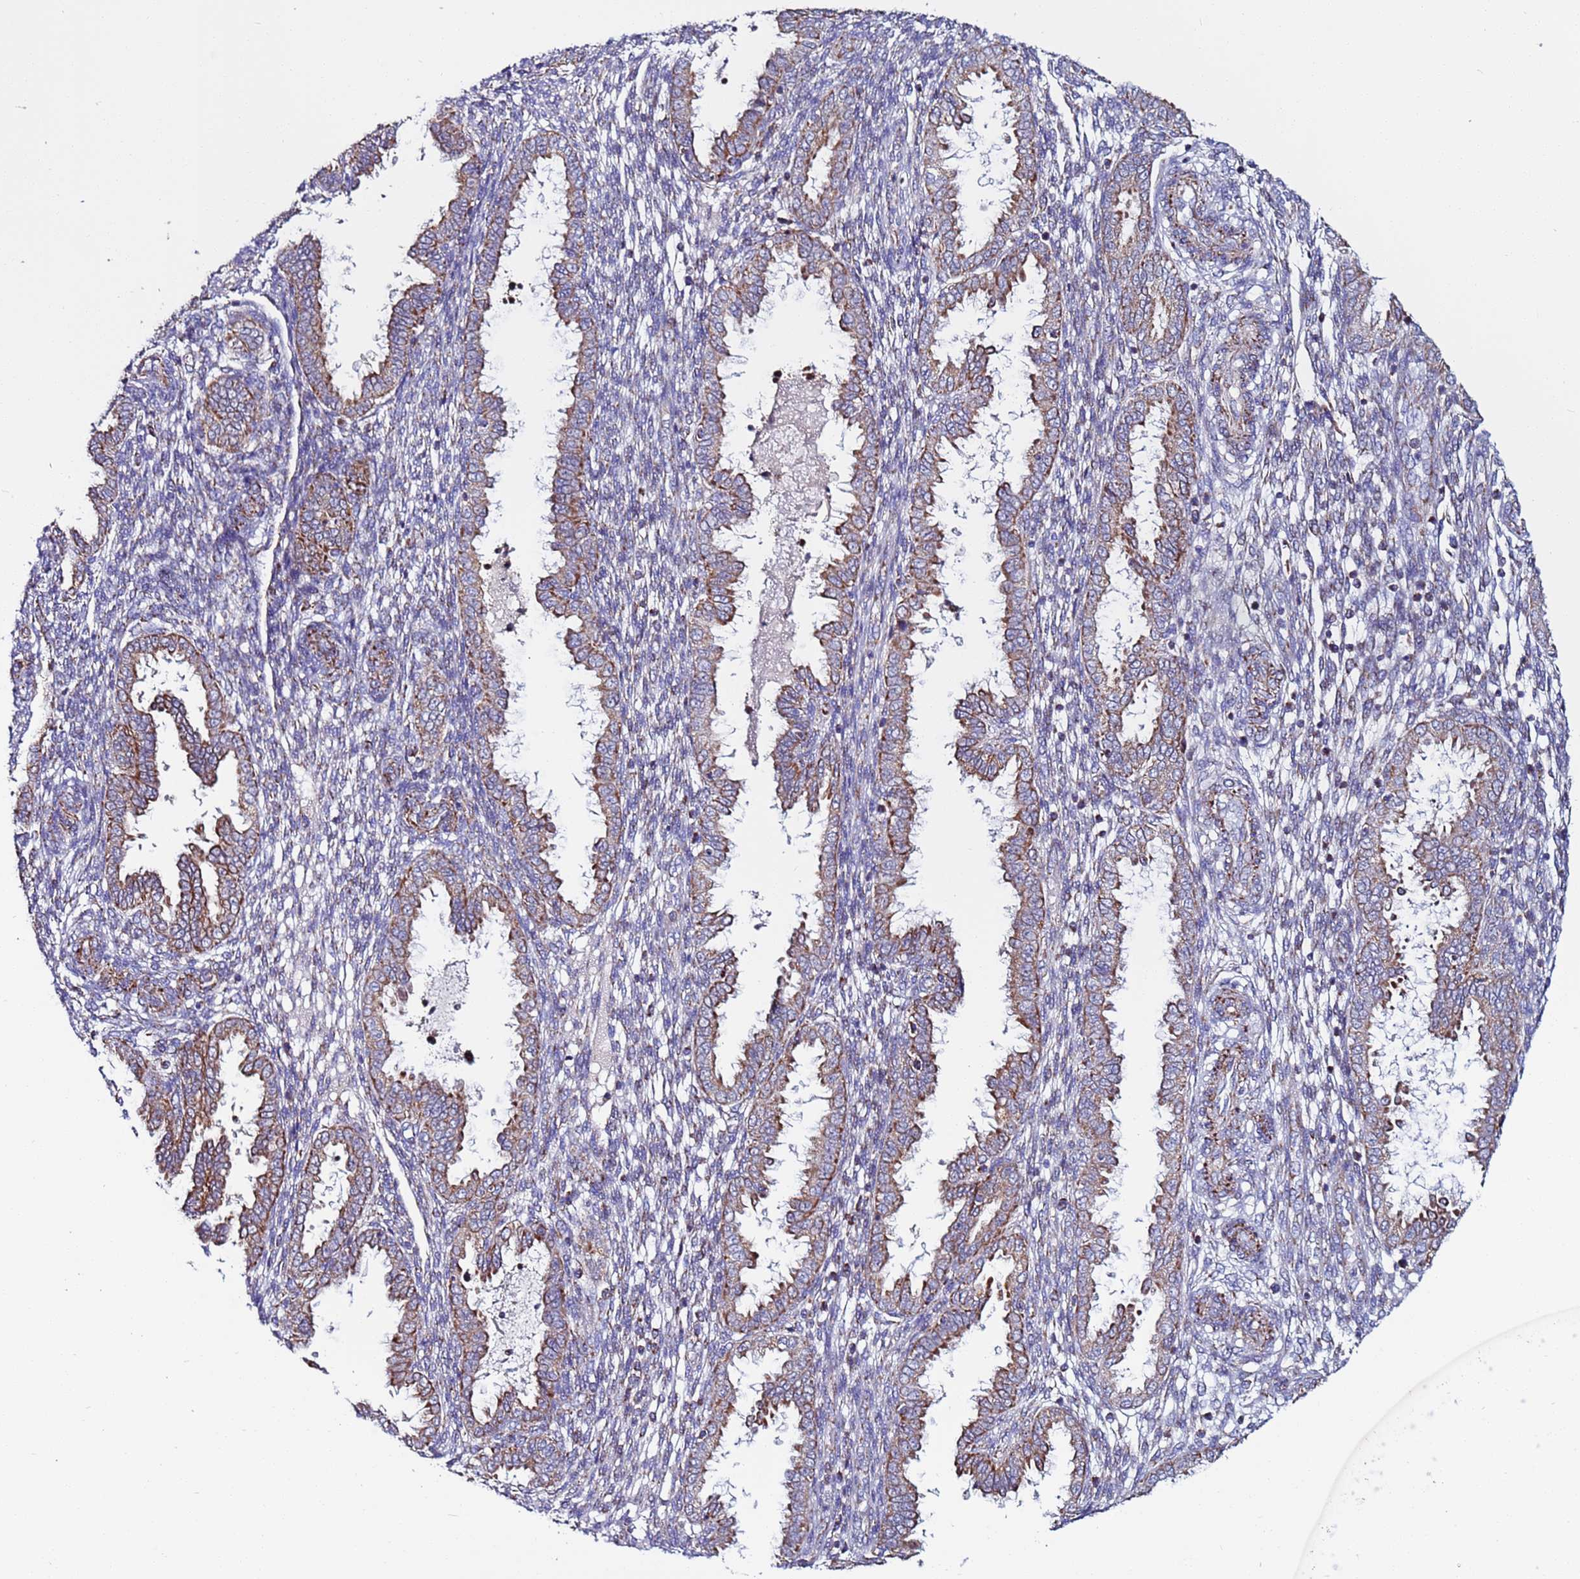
{"staining": {"intensity": "negative", "quantity": "none", "location": "none"}, "tissue": "endometrium", "cell_type": "Cells in endometrial stroma", "image_type": "normal", "snomed": [{"axis": "morphology", "description": "Normal tissue, NOS"}, {"axis": "topography", "description": "Endometrium"}], "caption": "DAB (3,3'-diaminobenzidine) immunohistochemical staining of benign human endometrium displays no significant expression in cells in endometrial stroma. Brightfield microscopy of immunohistochemistry stained with DAB (brown) and hematoxylin (blue), captured at high magnification.", "gene": "ZBTB39", "patient": {"sex": "female", "age": 33}}